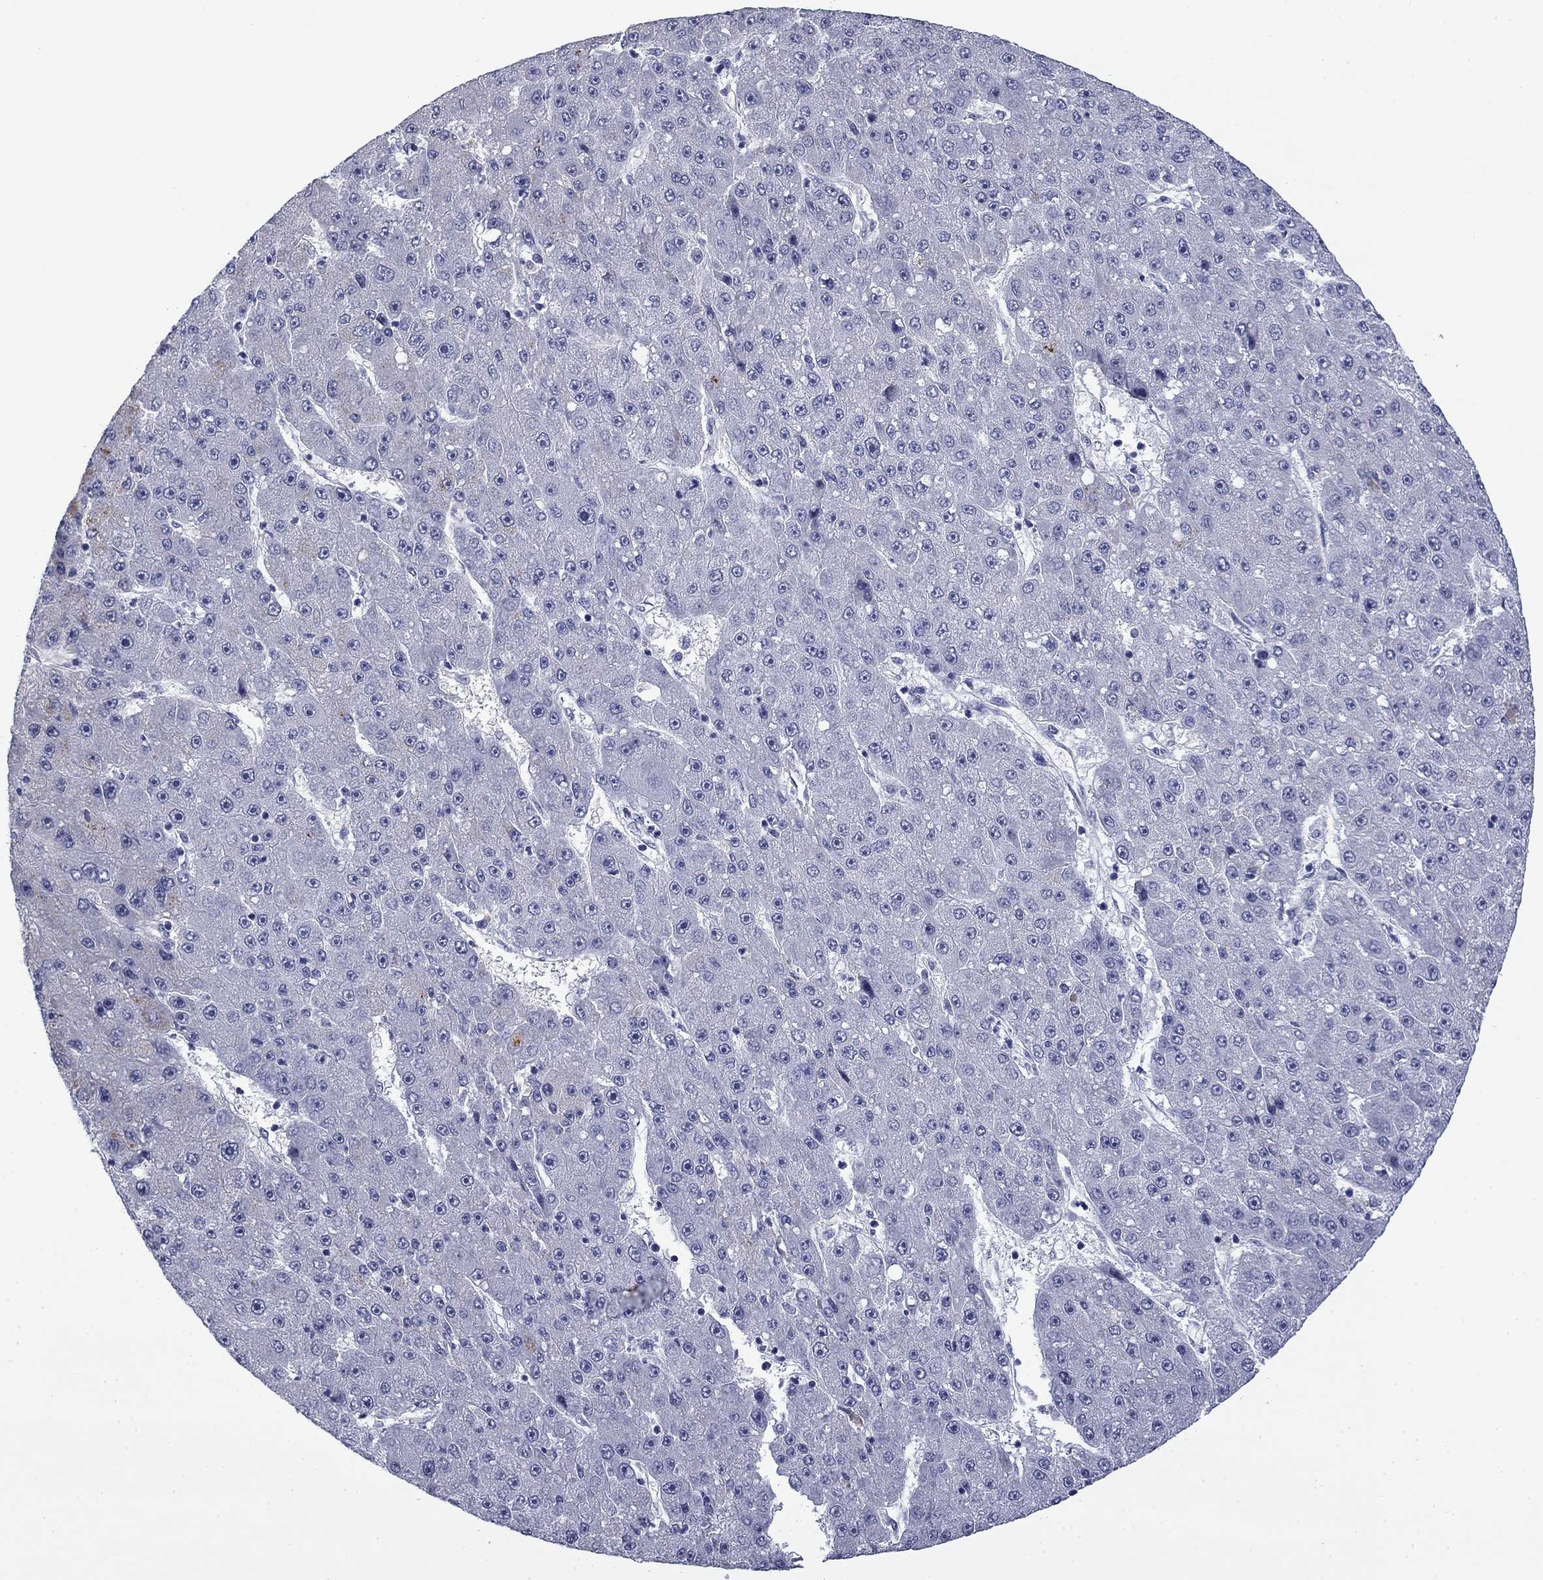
{"staining": {"intensity": "negative", "quantity": "none", "location": "none"}, "tissue": "liver cancer", "cell_type": "Tumor cells", "image_type": "cancer", "snomed": [{"axis": "morphology", "description": "Carcinoma, Hepatocellular, NOS"}, {"axis": "topography", "description": "Liver"}], "caption": "Tumor cells are negative for brown protein staining in liver cancer.", "gene": "BCL2L14", "patient": {"sex": "male", "age": 67}}